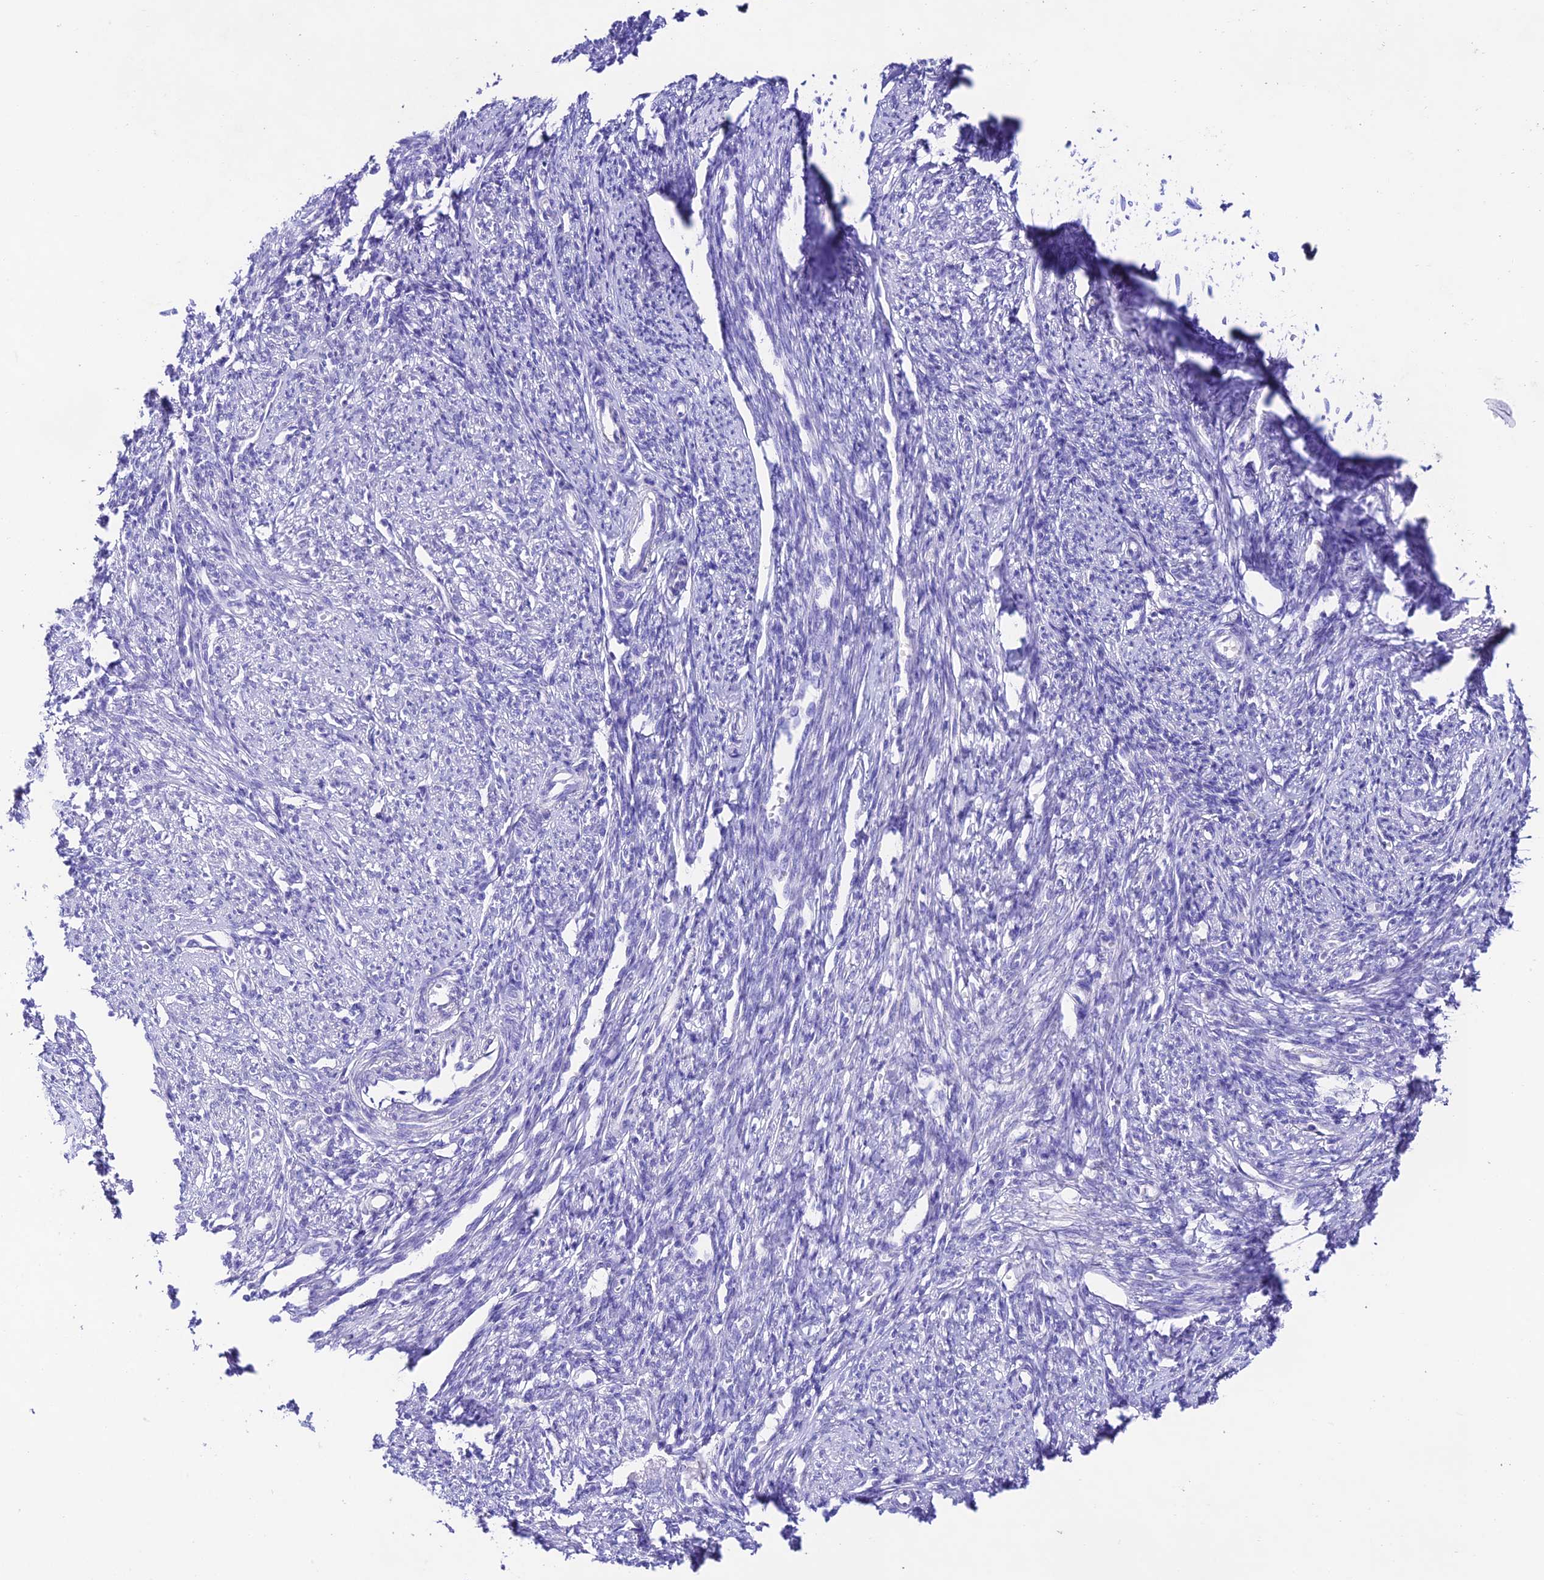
{"staining": {"intensity": "negative", "quantity": "none", "location": "none"}, "tissue": "smooth muscle", "cell_type": "Smooth muscle cells", "image_type": "normal", "snomed": [{"axis": "morphology", "description": "Normal tissue, NOS"}, {"axis": "topography", "description": "Smooth muscle"}, {"axis": "topography", "description": "Uterus"}], "caption": "Immunohistochemical staining of normal human smooth muscle shows no significant expression in smooth muscle cells. (DAB (3,3'-diaminobenzidine) IHC with hematoxylin counter stain).", "gene": "NLRP6", "patient": {"sex": "female", "age": 59}}